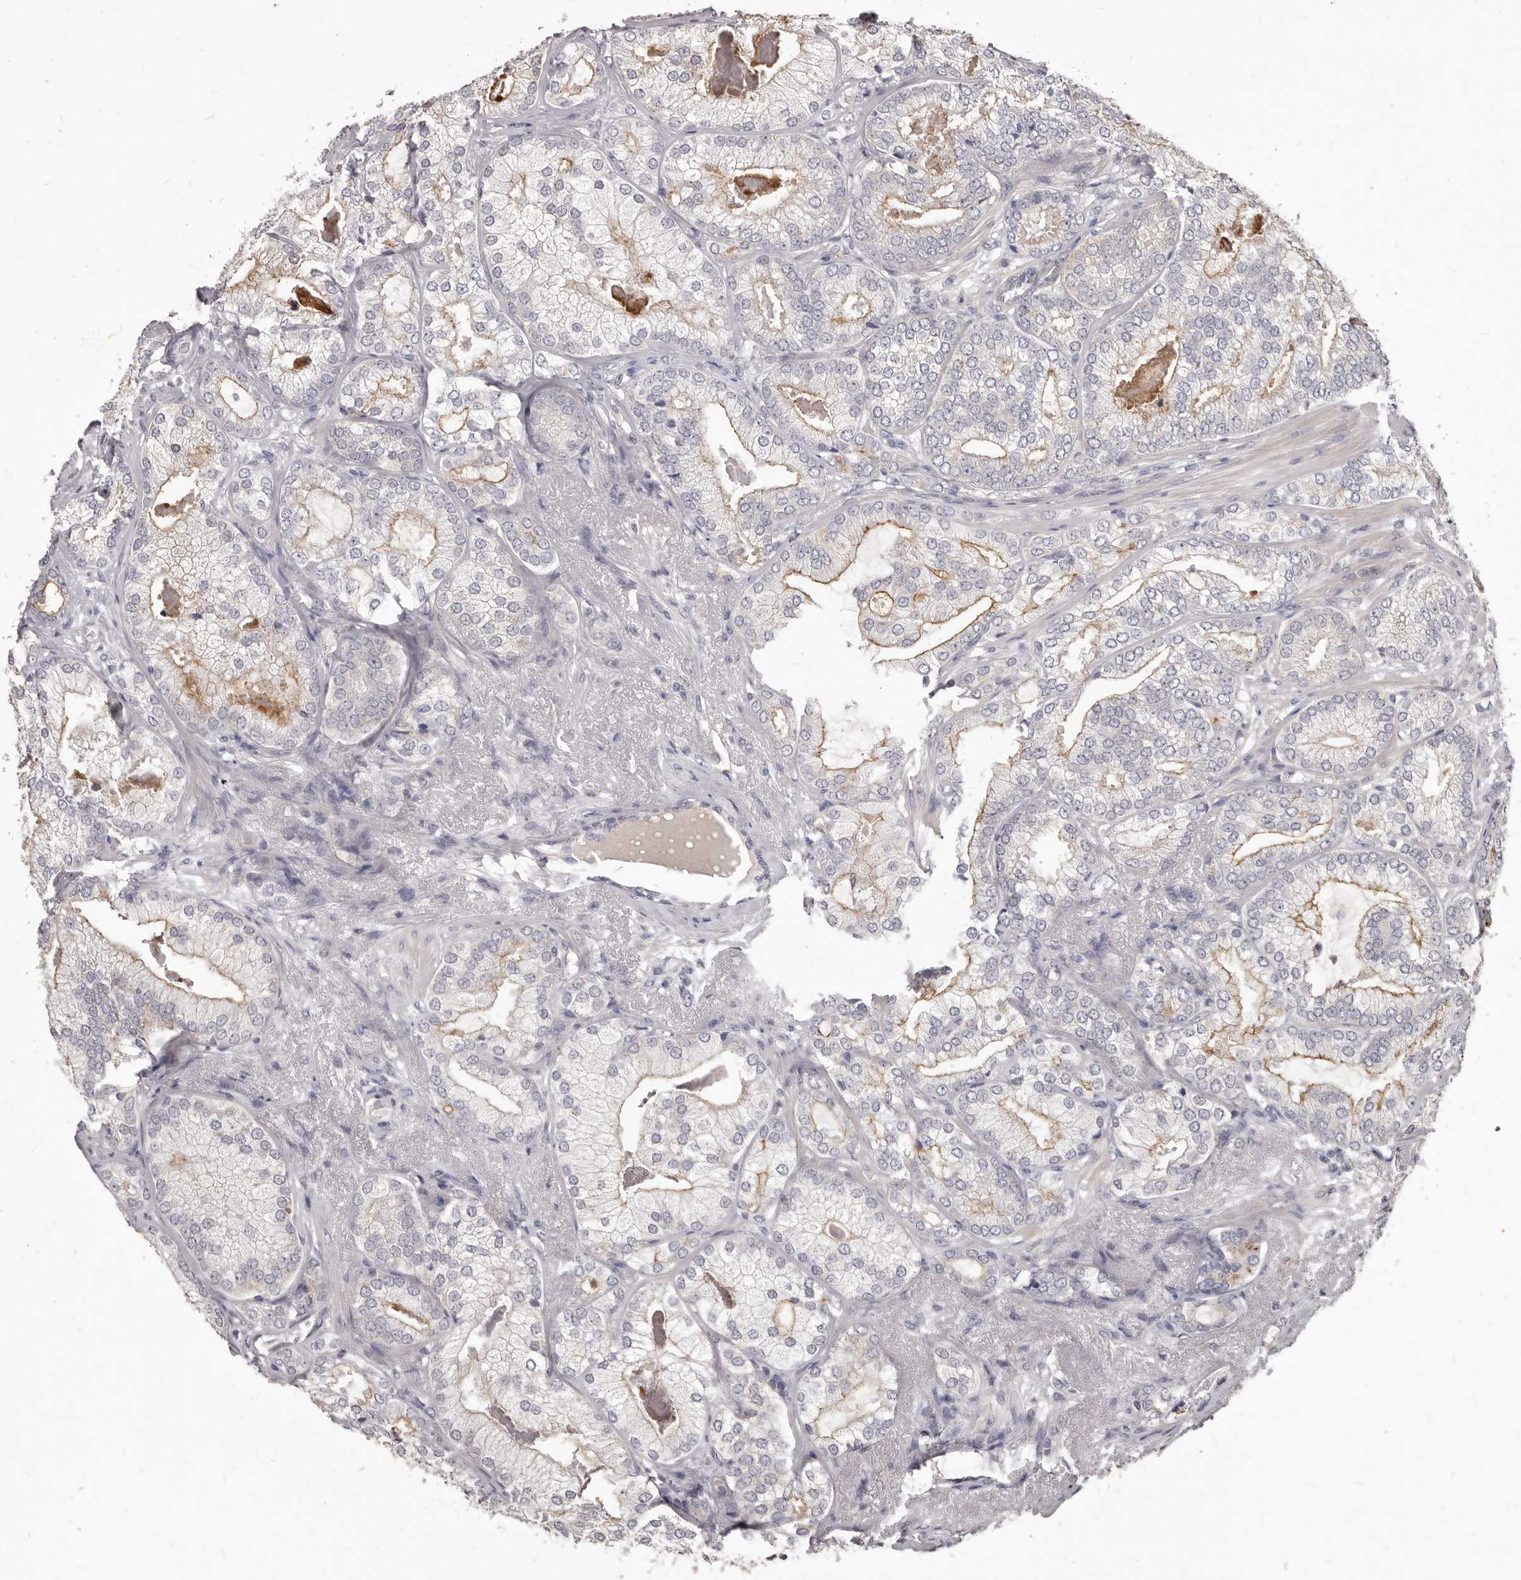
{"staining": {"intensity": "moderate", "quantity": "<25%", "location": "cytoplasmic/membranous"}, "tissue": "prostate cancer", "cell_type": "Tumor cells", "image_type": "cancer", "snomed": [{"axis": "morphology", "description": "Normal morphology"}, {"axis": "morphology", "description": "Adenocarcinoma, Low grade"}, {"axis": "topography", "description": "Prostate"}], "caption": "IHC photomicrograph of neoplastic tissue: human prostate cancer stained using IHC displays low levels of moderate protein expression localized specifically in the cytoplasmic/membranous of tumor cells, appearing as a cytoplasmic/membranous brown color.", "gene": "GPRC5C", "patient": {"sex": "male", "age": 72}}